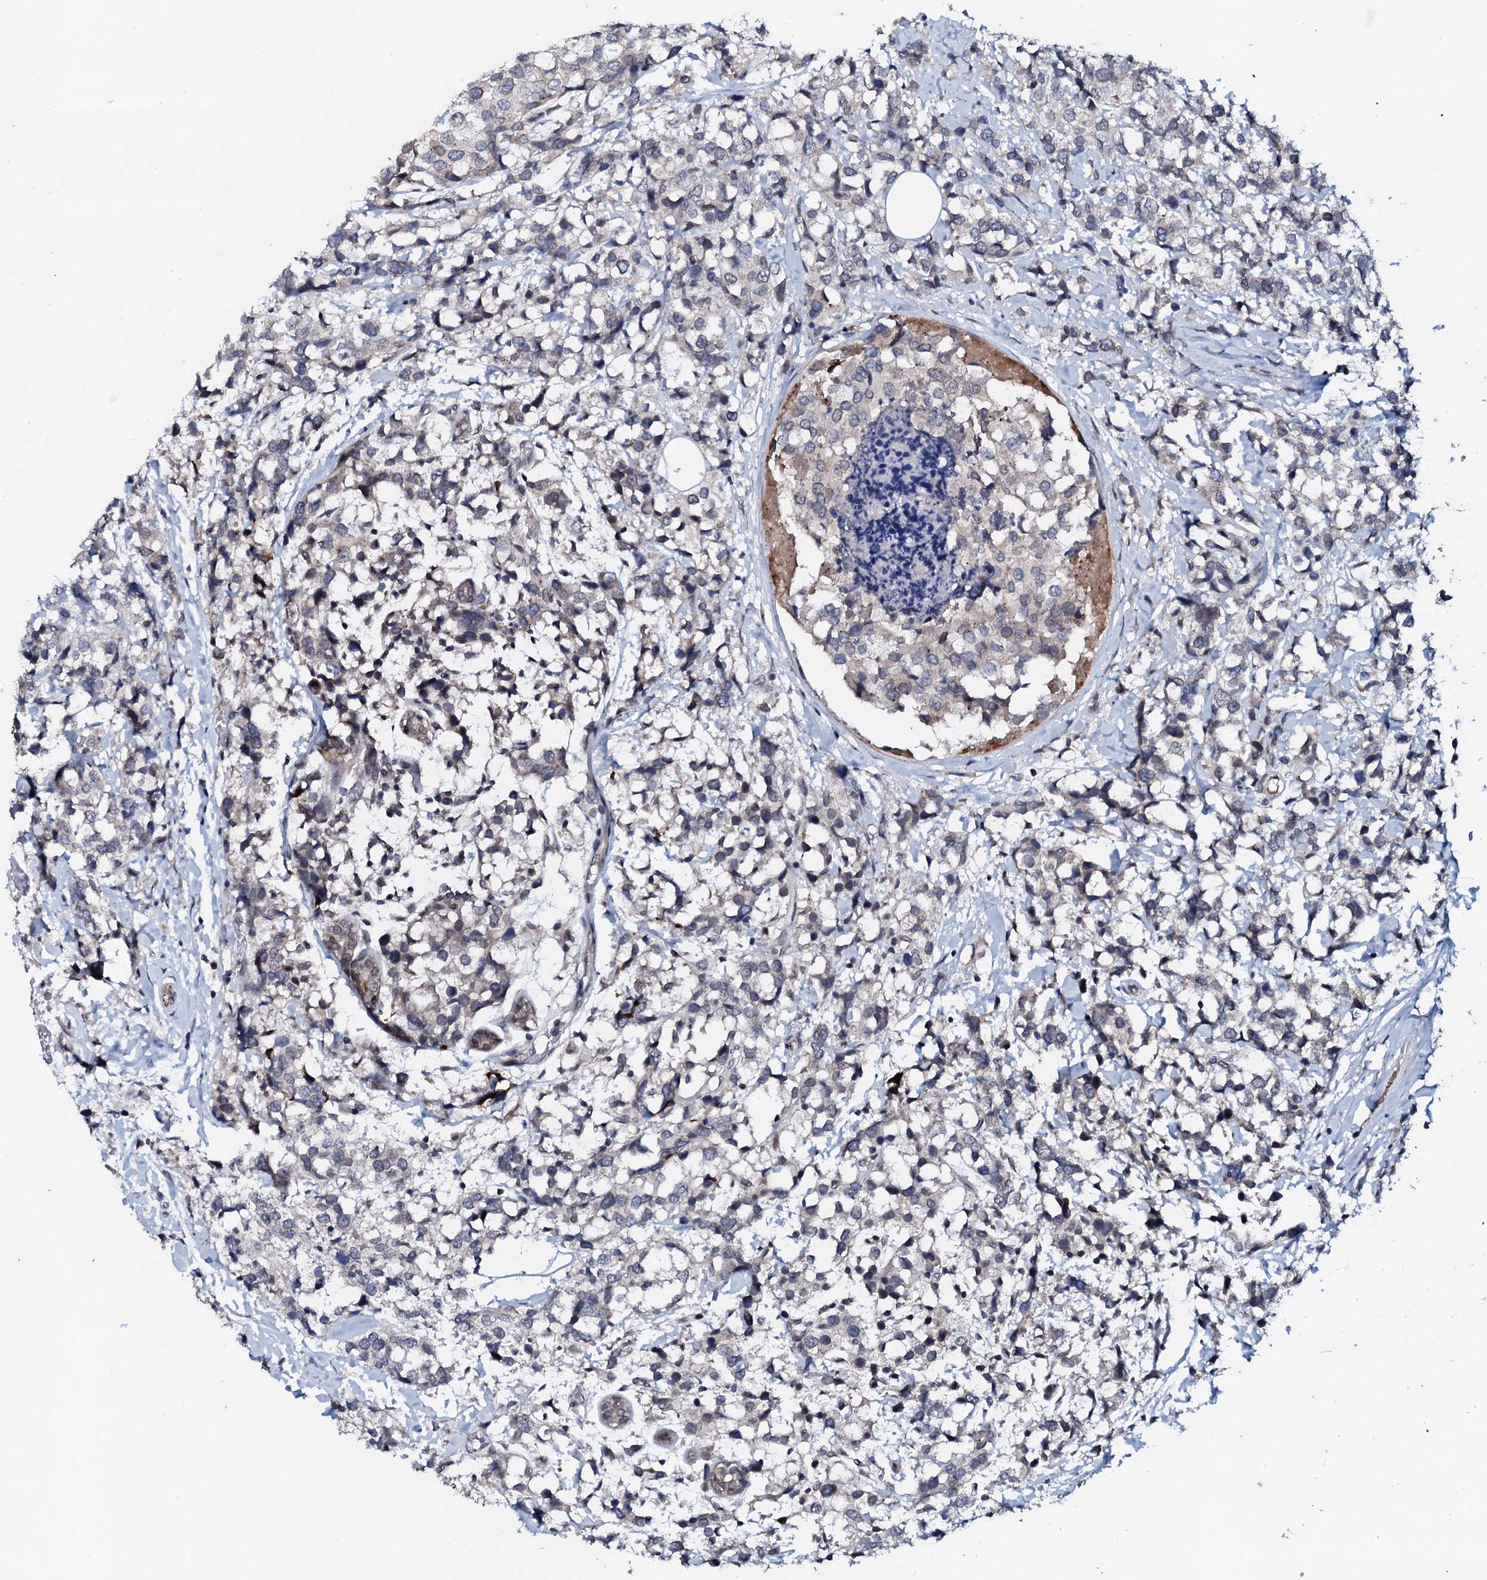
{"staining": {"intensity": "negative", "quantity": "none", "location": "none"}, "tissue": "breast cancer", "cell_type": "Tumor cells", "image_type": "cancer", "snomed": [{"axis": "morphology", "description": "Lobular carcinoma"}, {"axis": "topography", "description": "Breast"}], "caption": "This is an IHC photomicrograph of lobular carcinoma (breast). There is no staining in tumor cells.", "gene": "SNTA1", "patient": {"sex": "female", "age": 59}}